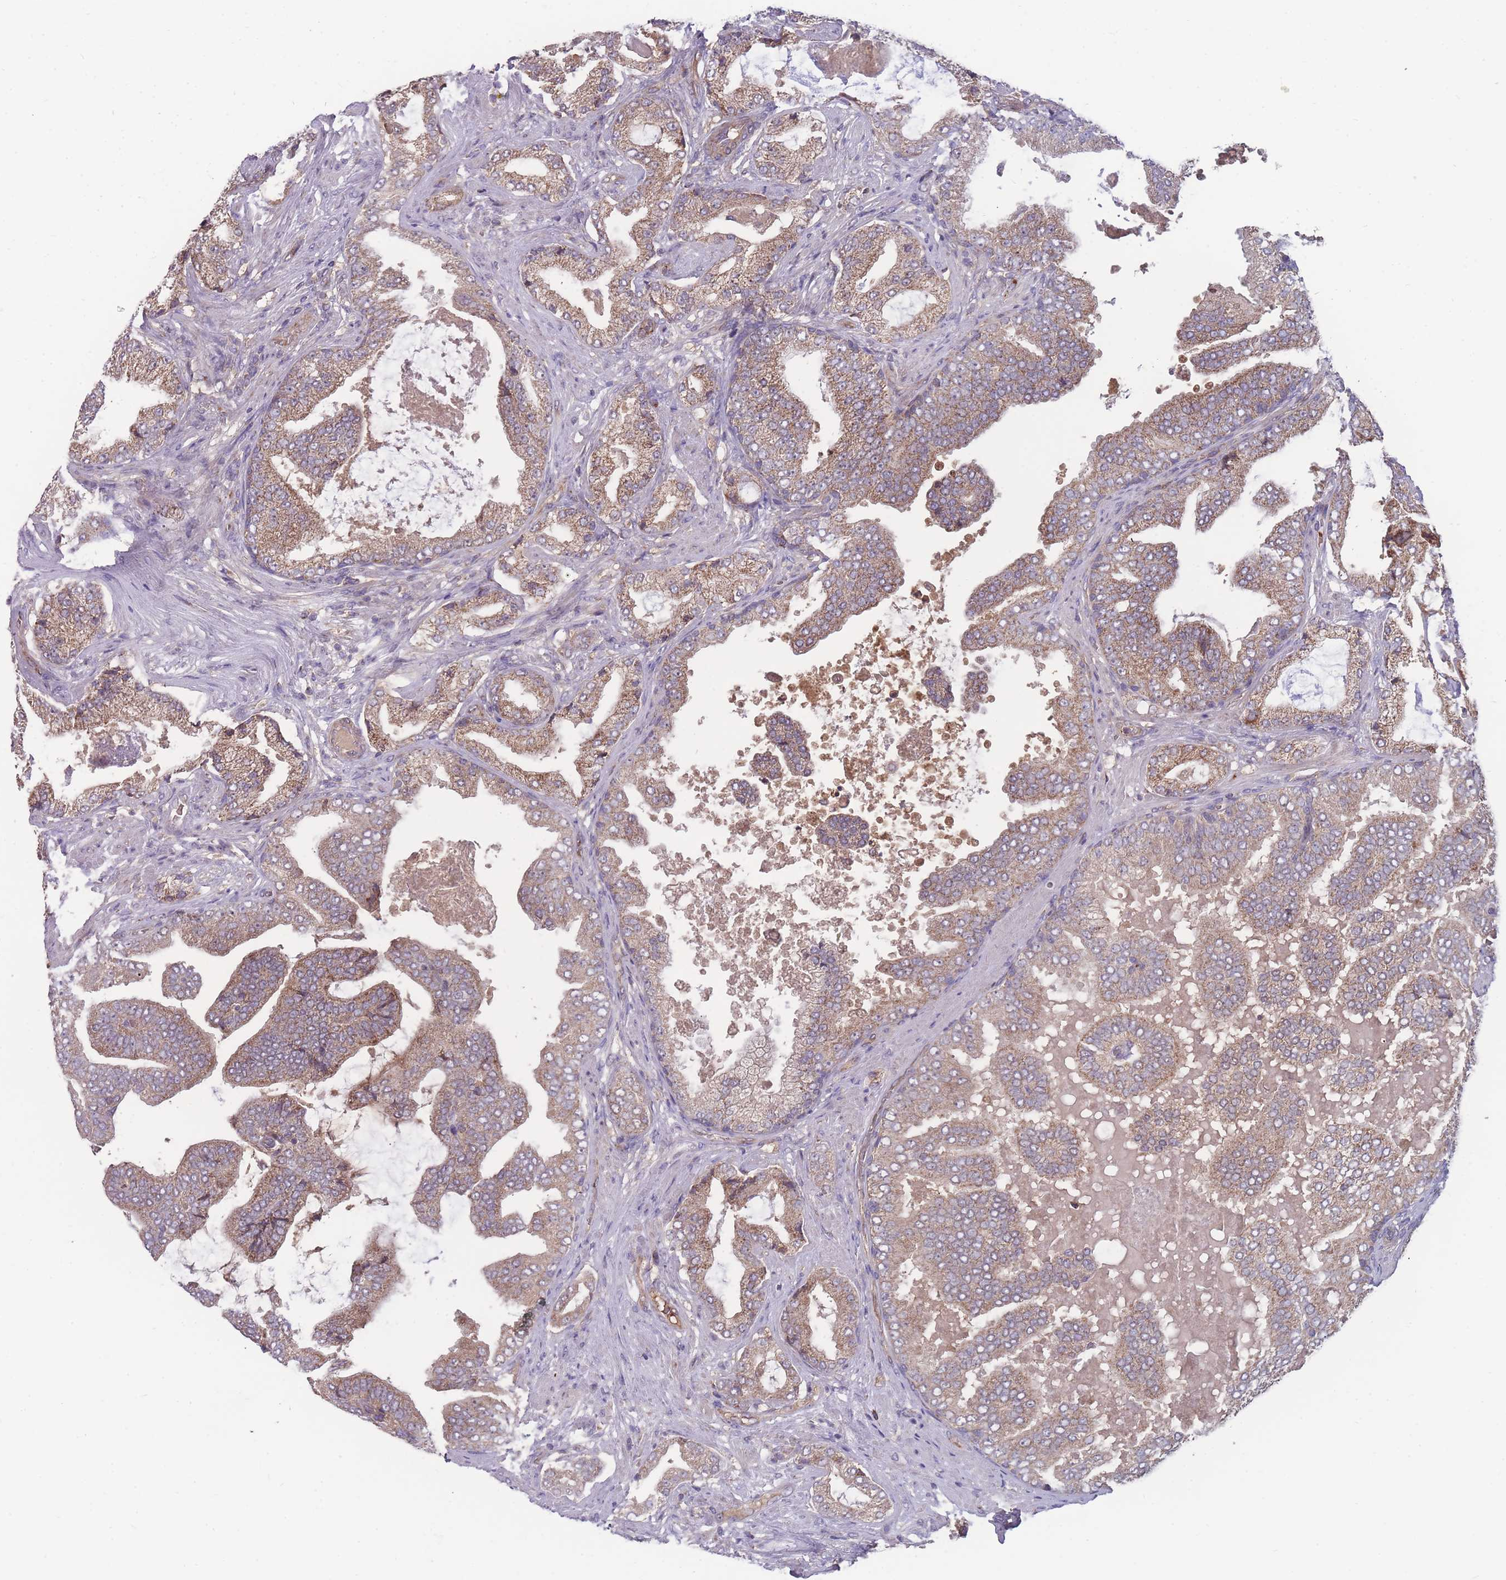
{"staining": {"intensity": "moderate", "quantity": ">75%", "location": "cytoplasmic/membranous"}, "tissue": "prostate cancer", "cell_type": "Tumor cells", "image_type": "cancer", "snomed": [{"axis": "morphology", "description": "Adenocarcinoma, High grade"}, {"axis": "topography", "description": "Prostate"}], "caption": "High-magnification brightfield microscopy of prostate cancer stained with DAB (brown) and counterstained with hematoxylin (blue). tumor cells exhibit moderate cytoplasmic/membranous expression is present in approximately>75% of cells. The protein is stained brown, and the nuclei are stained in blue (DAB (3,3'-diaminobenzidine) IHC with brightfield microscopy, high magnification).", "gene": "SLC35B4", "patient": {"sex": "male", "age": 68}}